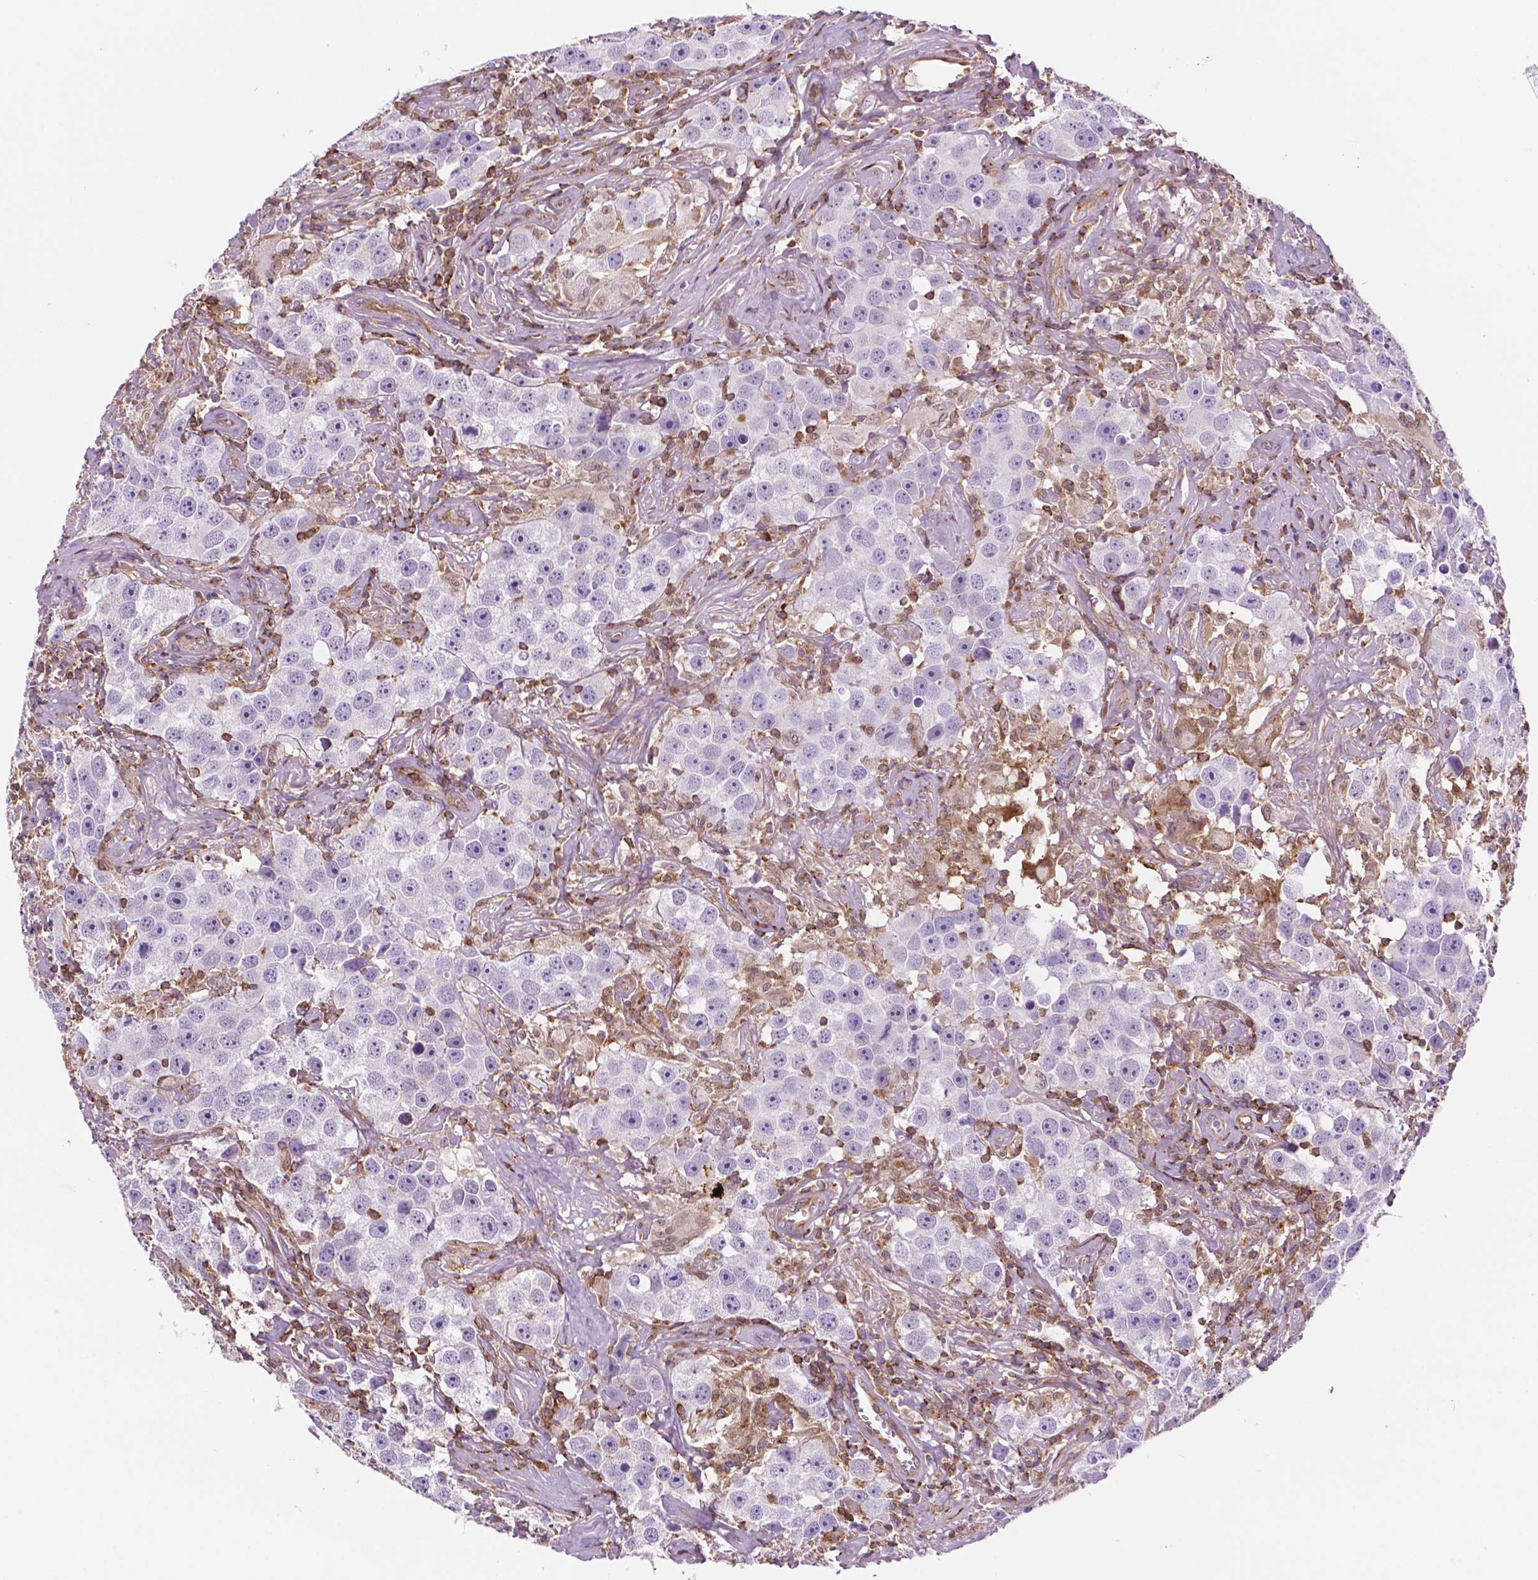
{"staining": {"intensity": "negative", "quantity": "none", "location": "none"}, "tissue": "testis cancer", "cell_type": "Tumor cells", "image_type": "cancer", "snomed": [{"axis": "morphology", "description": "Seminoma, NOS"}, {"axis": "topography", "description": "Testis"}], "caption": "This is a photomicrograph of IHC staining of testis seminoma, which shows no expression in tumor cells.", "gene": "DCN", "patient": {"sex": "male", "age": 49}}